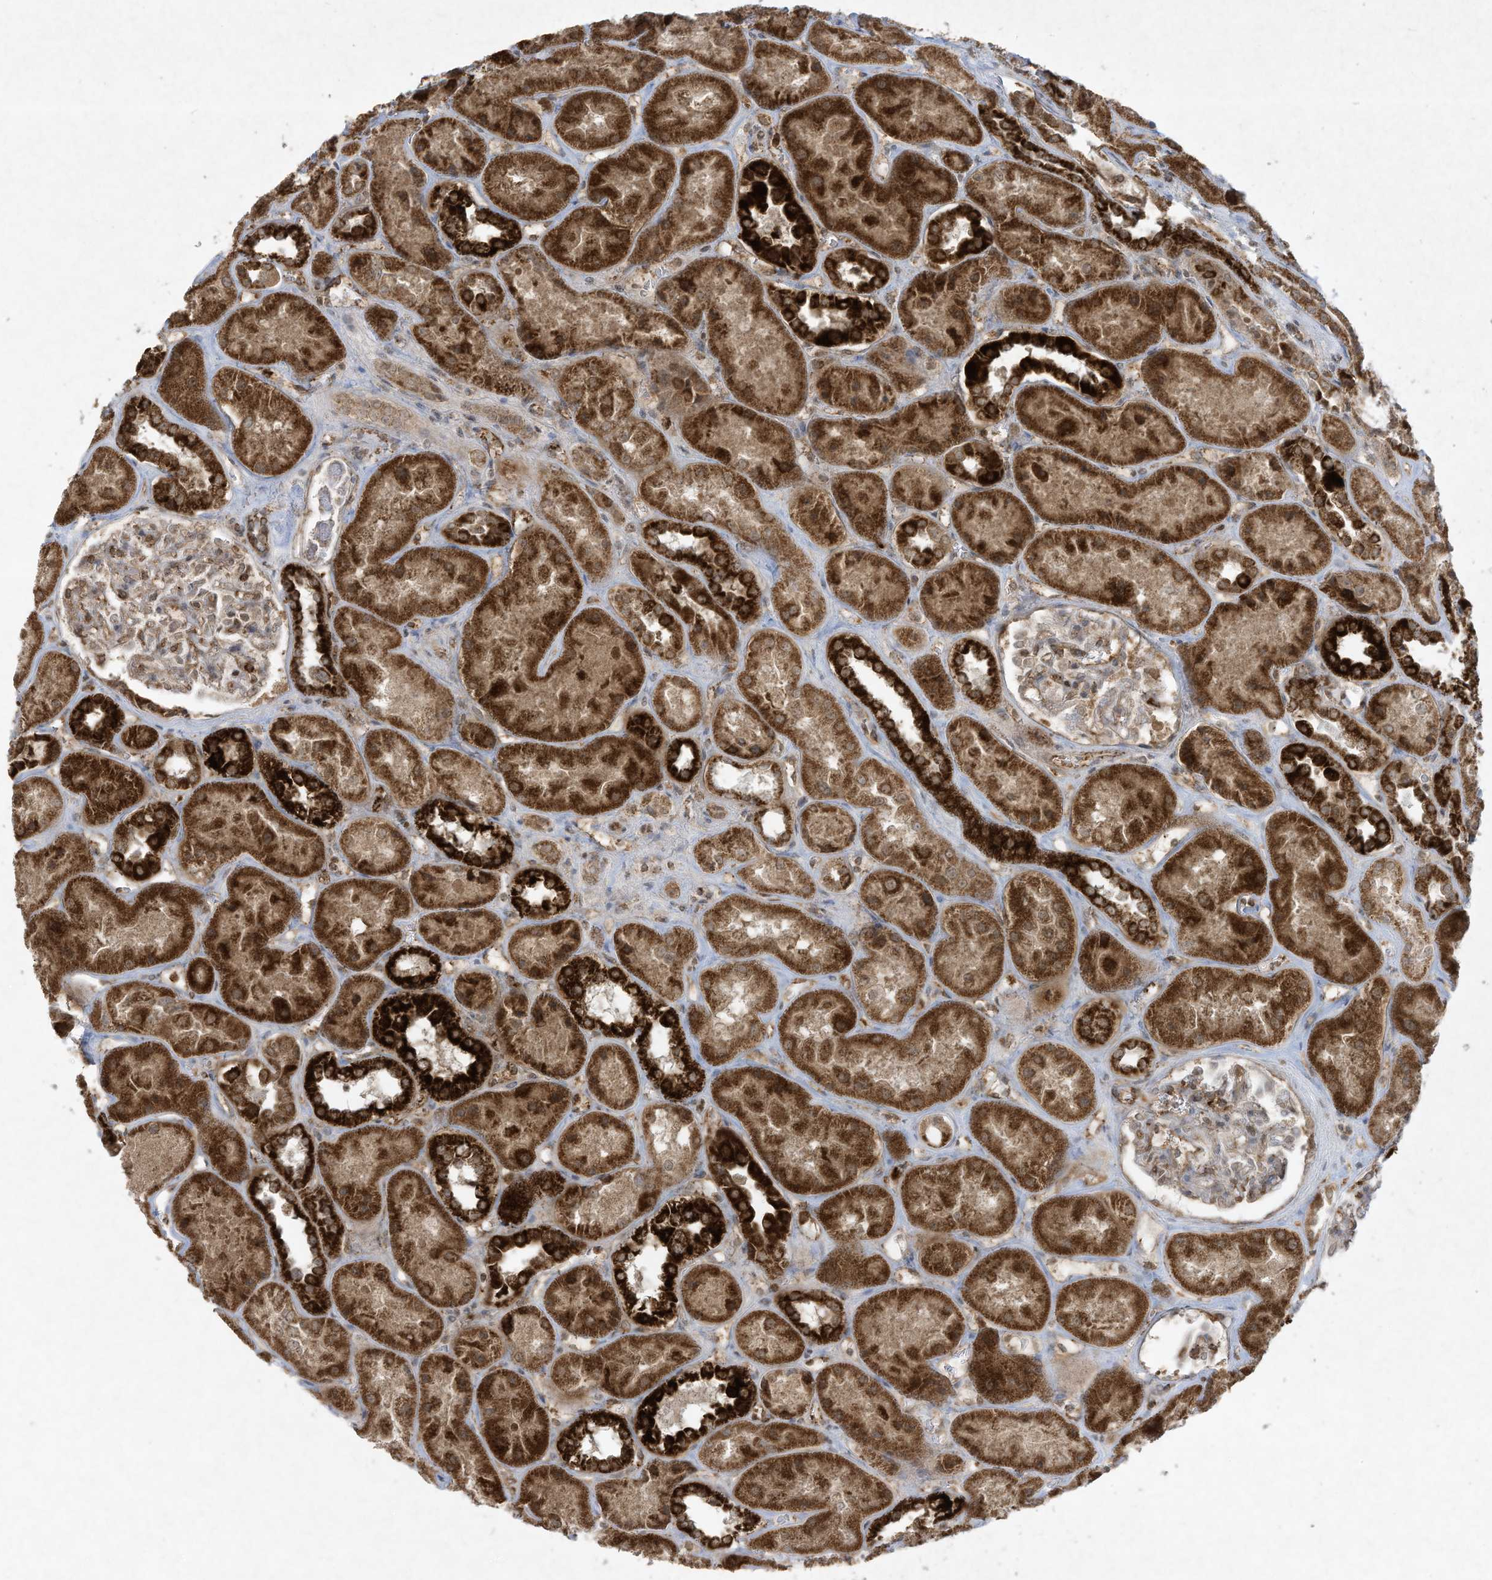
{"staining": {"intensity": "moderate", "quantity": "25%-75%", "location": "cytoplasmic/membranous,nuclear"}, "tissue": "kidney", "cell_type": "Cells in glomeruli", "image_type": "normal", "snomed": [{"axis": "morphology", "description": "Normal tissue, NOS"}, {"axis": "topography", "description": "Kidney"}], "caption": "Immunohistochemical staining of benign human kidney demonstrates moderate cytoplasmic/membranous,nuclear protein positivity in about 25%-75% of cells in glomeruli. (Brightfield microscopy of DAB IHC at high magnification).", "gene": "CHRNA4", "patient": {"sex": "male", "age": 70}}